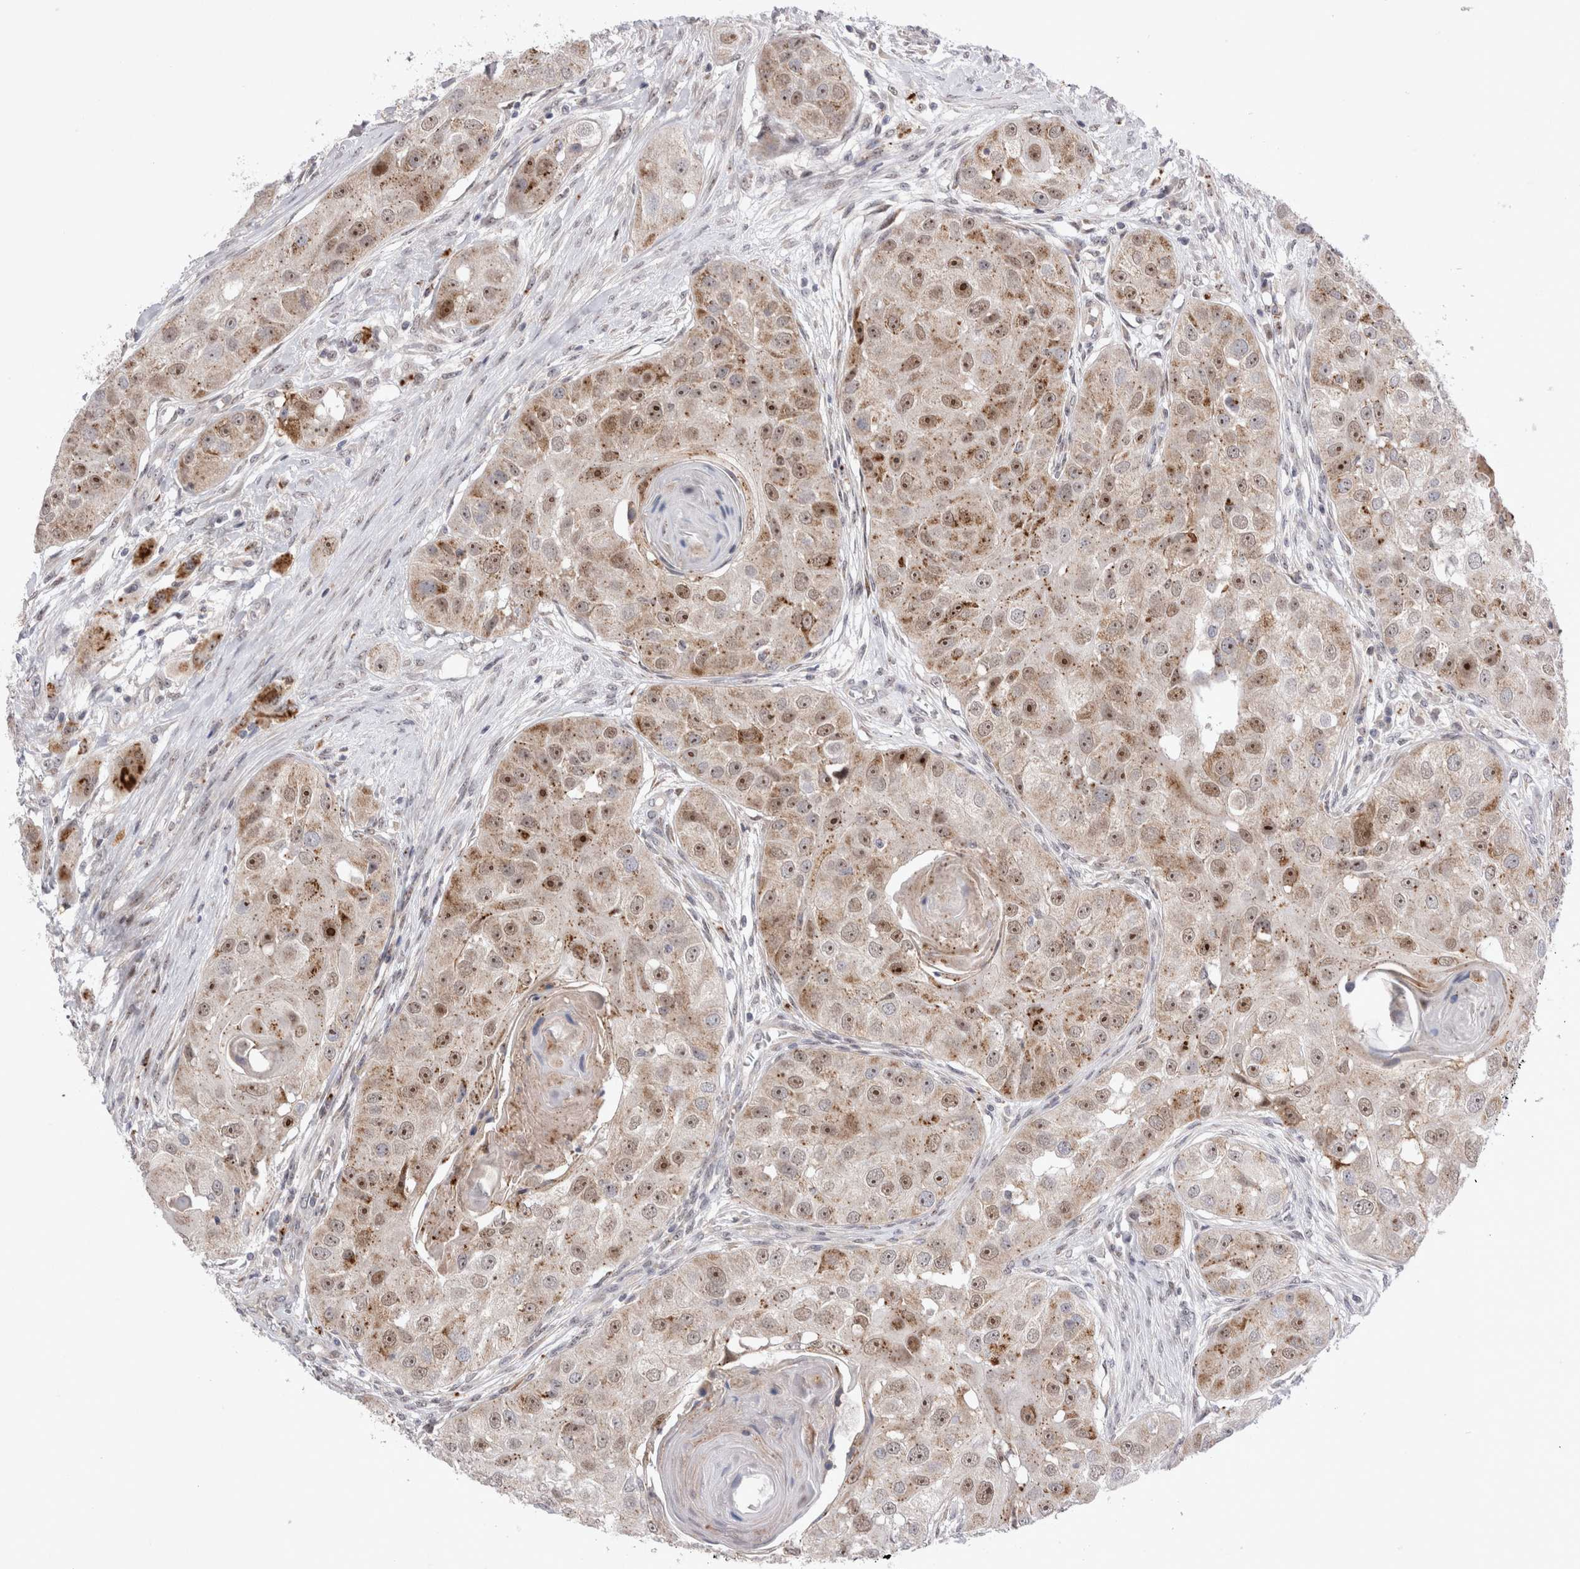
{"staining": {"intensity": "moderate", "quantity": ">75%", "location": "nuclear"}, "tissue": "head and neck cancer", "cell_type": "Tumor cells", "image_type": "cancer", "snomed": [{"axis": "morphology", "description": "Normal tissue, NOS"}, {"axis": "morphology", "description": "Squamous cell carcinoma, NOS"}, {"axis": "topography", "description": "Skeletal muscle"}, {"axis": "topography", "description": "Head-Neck"}], "caption": "IHC (DAB) staining of human head and neck cancer shows moderate nuclear protein expression in about >75% of tumor cells.", "gene": "STK11", "patient": {"sex": "male", "age": 51}}